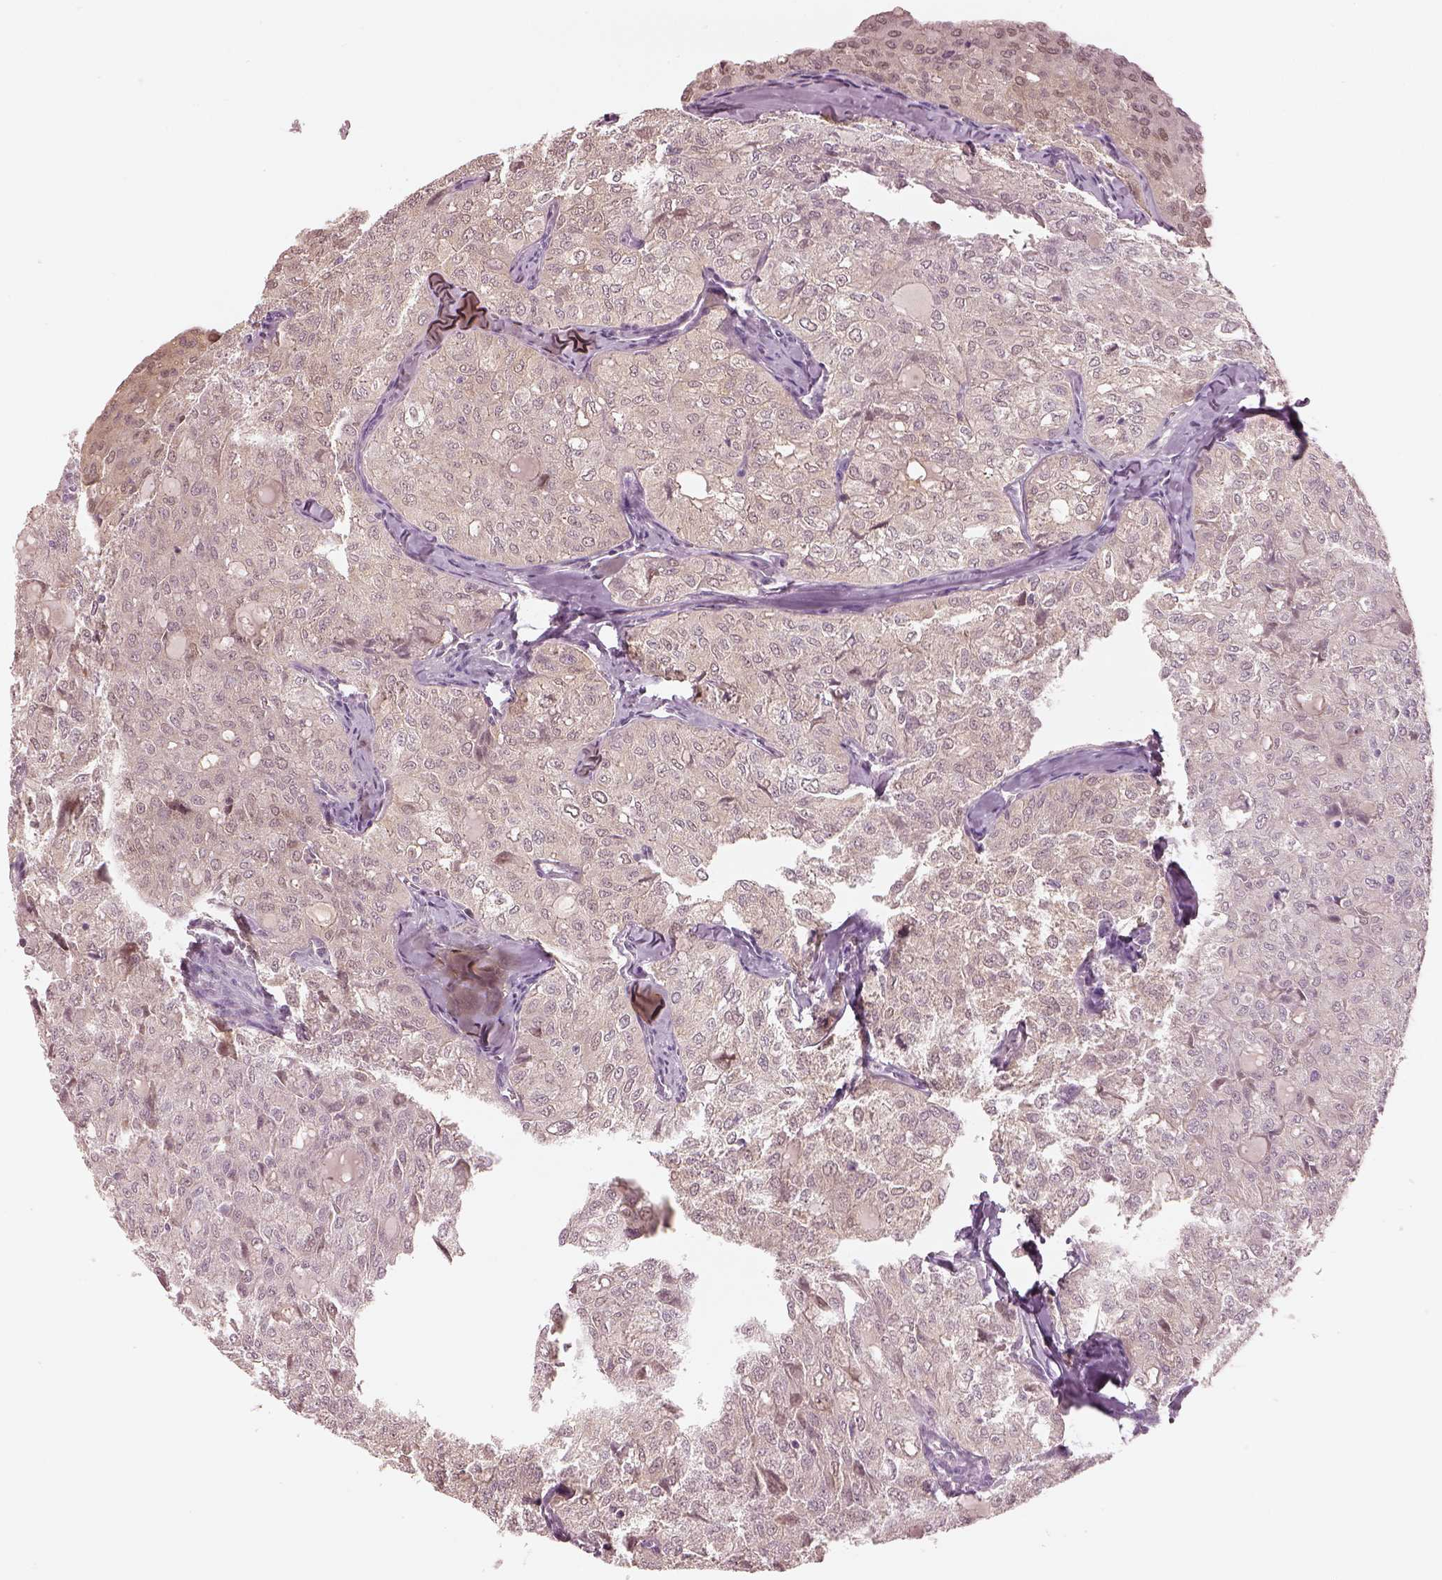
{"staining": {"intensity": "weak", "quantity": ">75%", "location": "cytoplasmic/membranous"}, "tissue": "thyroid cancer", "cell_type": "Tumor cells", "image_type": "cancer", "snomed": [{"axis": "morphology", "description": "Follicular adenoma carcinoma, NOS"}, {"axis": "topography", "description": "Thyroid gland"}], "caption": "Immunohistochemistry (IHC) of human follicular adenoma carcinoma (thyroid) demonstrates low levels of weak cytoplasmic/membranous positivity in about >75% of tumor cells.", "gene": "EGR4", "patient": {"sex": "male", "age": 75}}